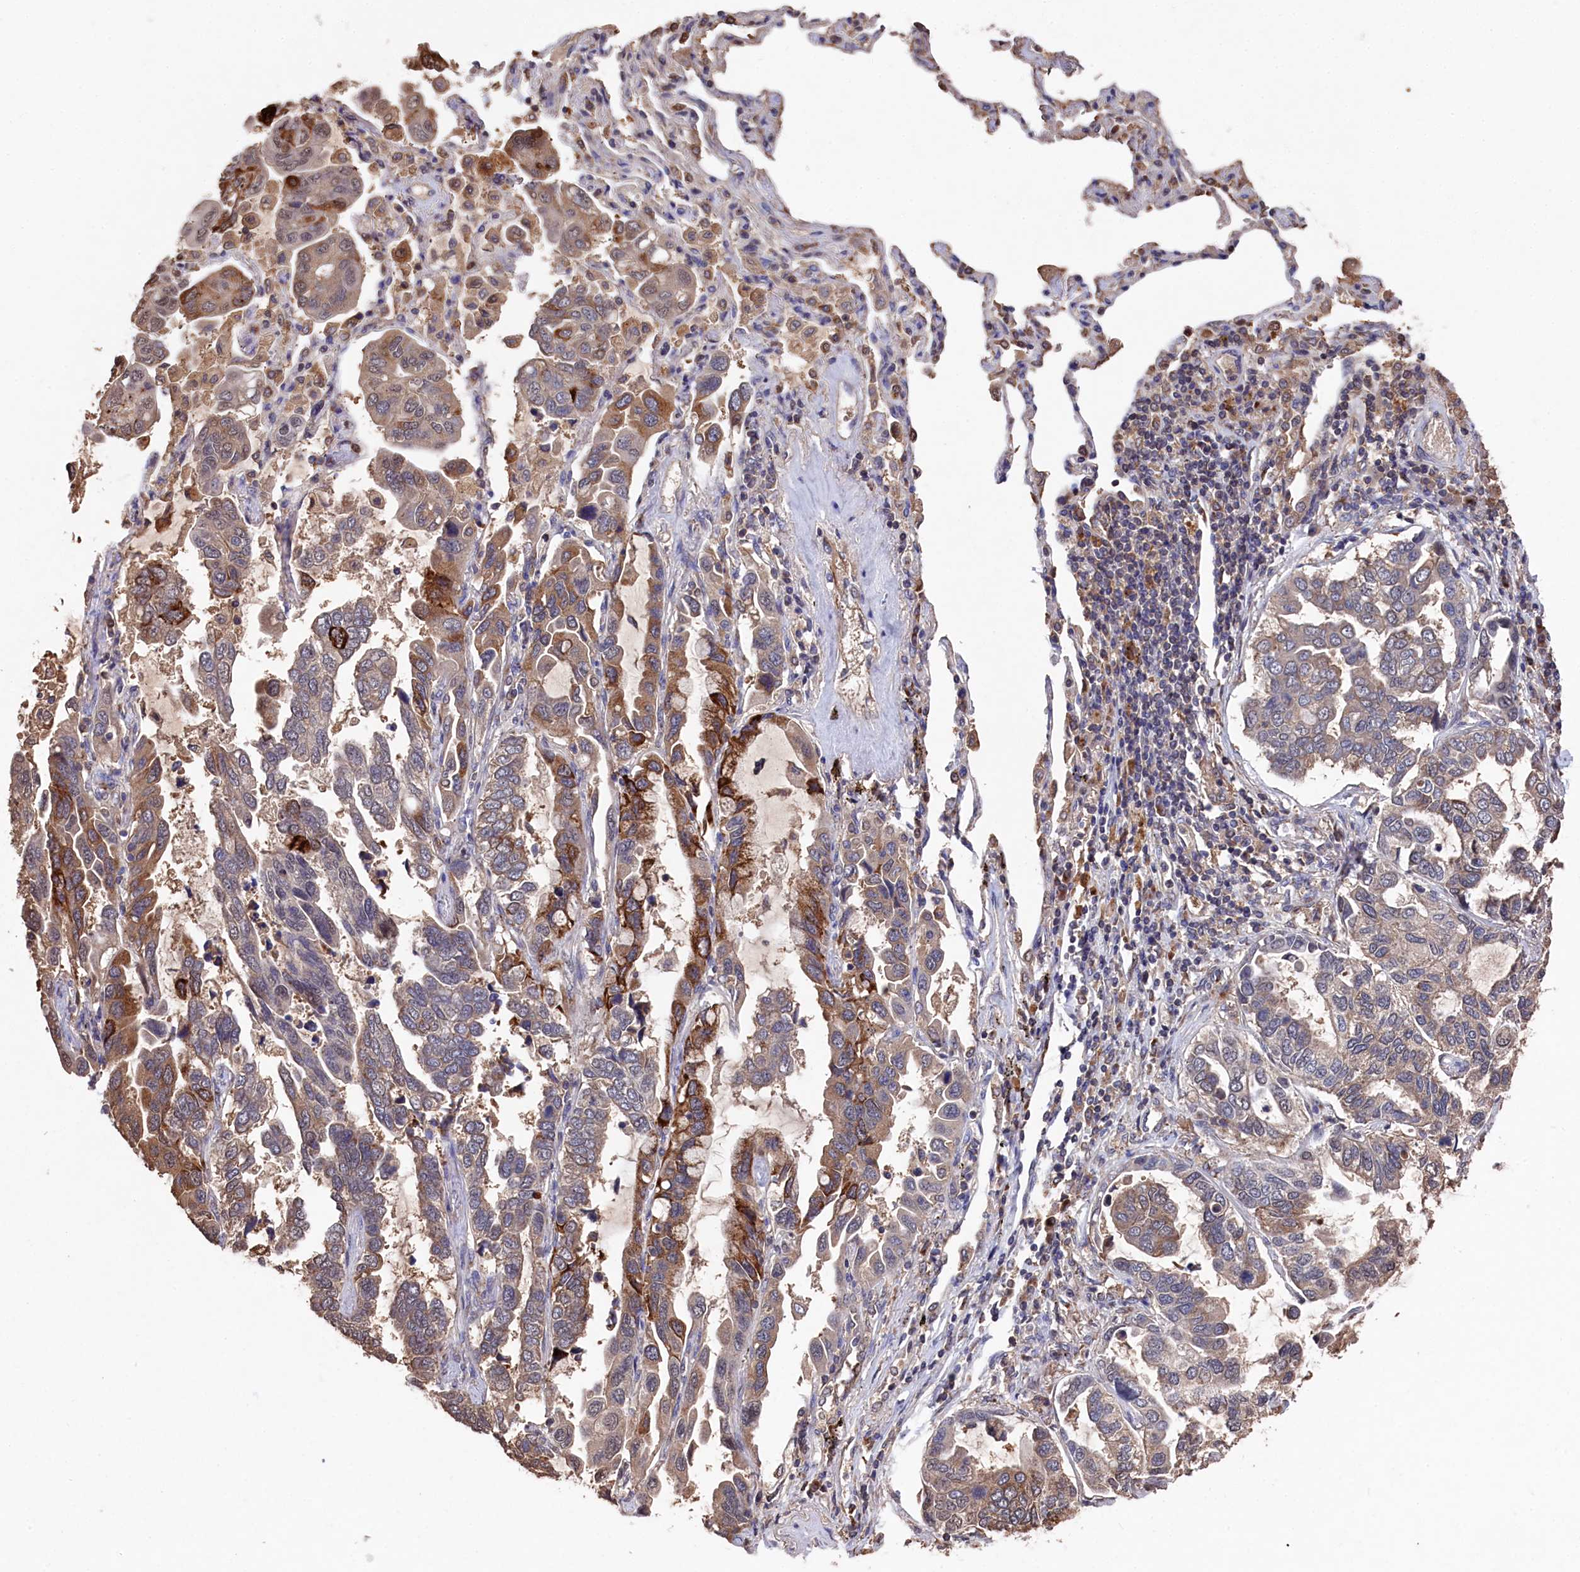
{"staining": {"intensity": "moderate", "quantity": "25%-75%", "location": "cytoplasmic/membranous"}, "tissue": "lung cancer", "cell_type": "Tumor cells", "image_type": "cancer", "snomed": [{"axis": "morphology", "description": "Adenocarcinoma, NOS"}, {"axis": "topography", "description": "Lung"}], "caption": "Immunohistochemistry staining of lung cancer, which shows medium levels of moderate cytoplasmic/membranous staining in about 25%-75% of tumor cells indicating moderate cytoplasmic/membranous protein staining. The staining was performed using DAB (3,3'-diaminobenzidine) (brown) for protein detection and nuclei were counterstained in hematoxylin (blue).", "gene": "NAA60", "patient": {"sex": "male", "age": 64}}